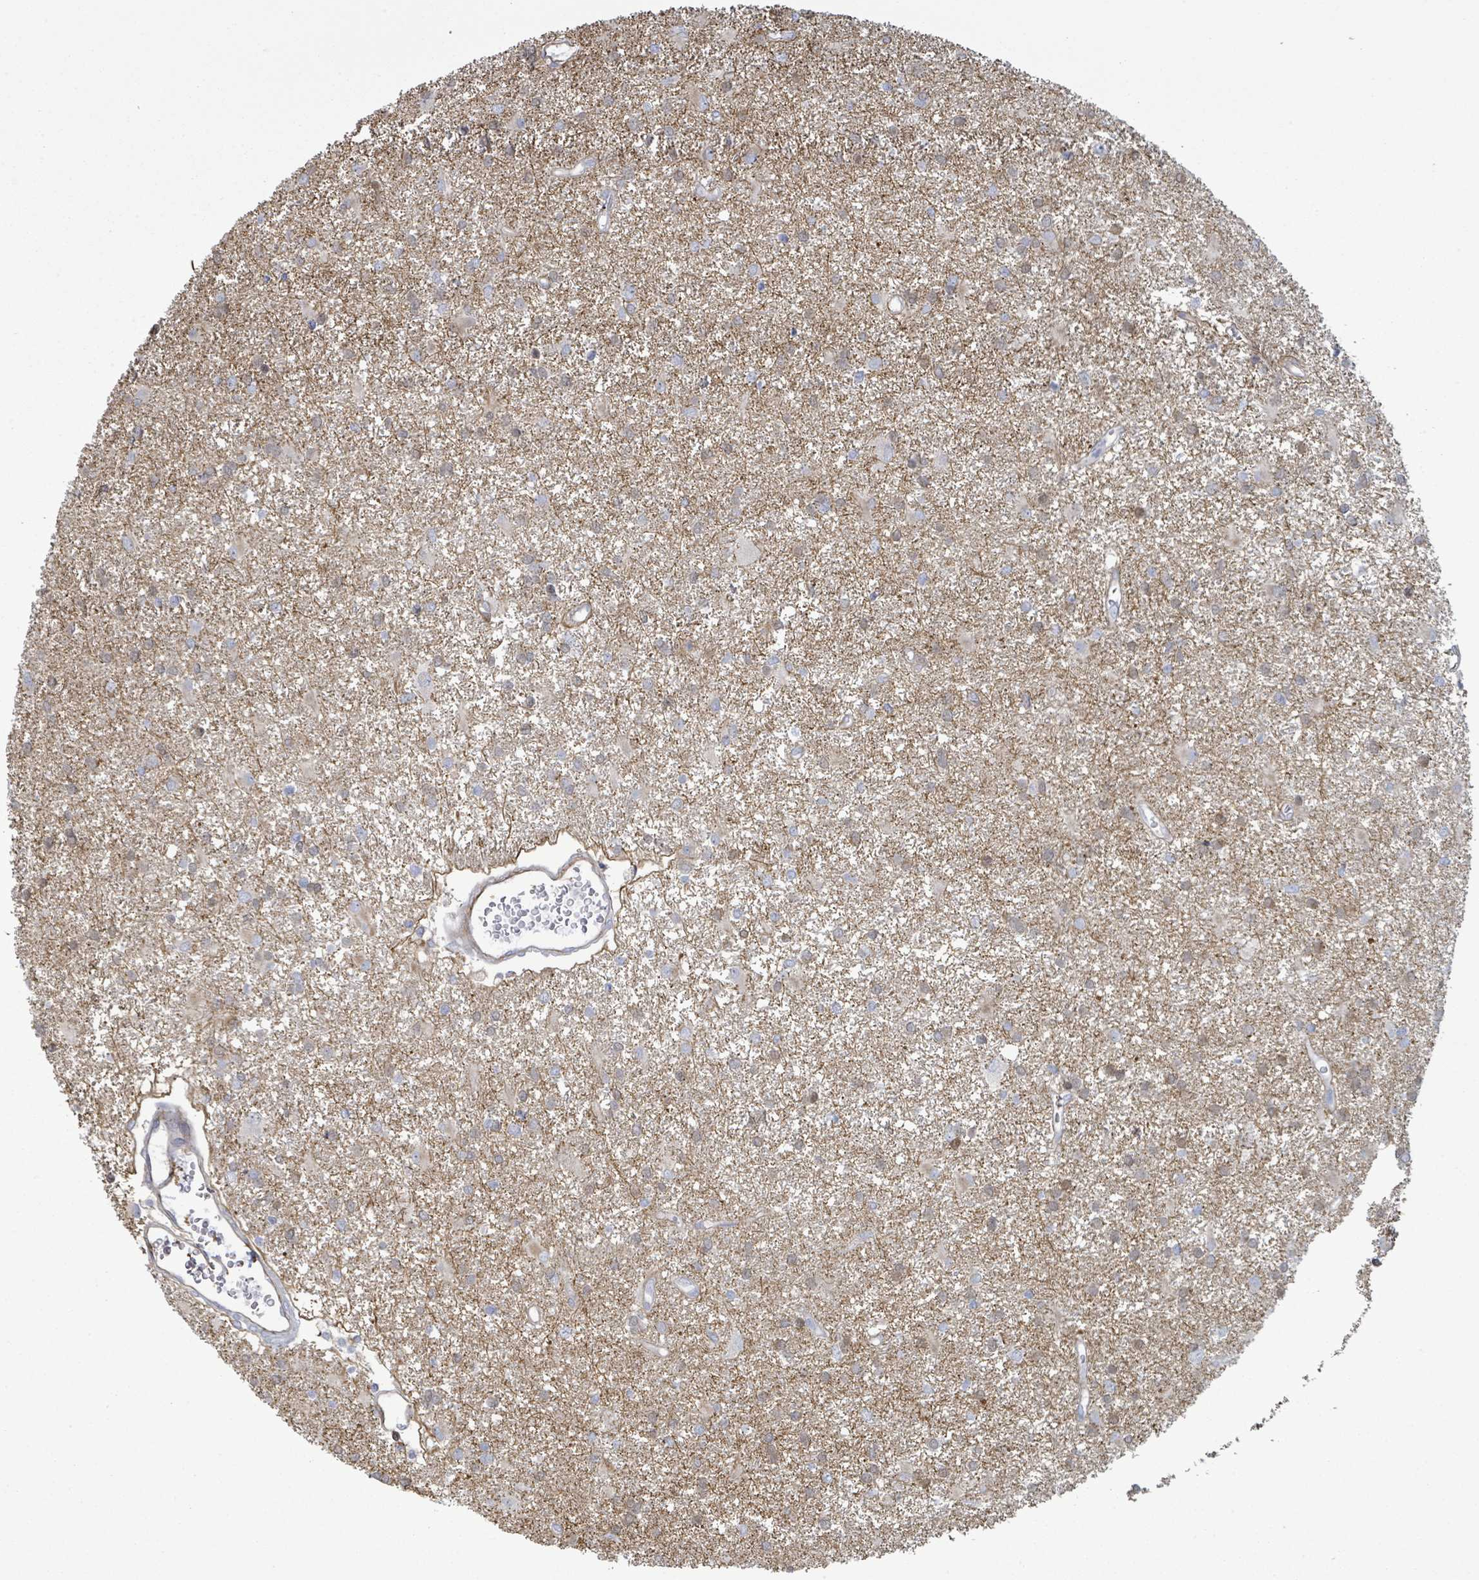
{"staining": {"intensity": "weak", "quantity": "25%-75%", "location": "cytoplasmic/membranous"}, "tissue": "glioma", "cell_type": "Tumor cells", "image_type": "cancer", "snomed": [{"axis": "morphology", "description": "Glioma, malignant, High grade"}, {"axis": "topography", "description": "Brain"}], "caption": "Weak cytoplasmic/membranous staining is identified in about 25%-75% of tumor cells in glioma.", "gene": "COL13A1", "patient": {"sex": "female", "age": 50}}